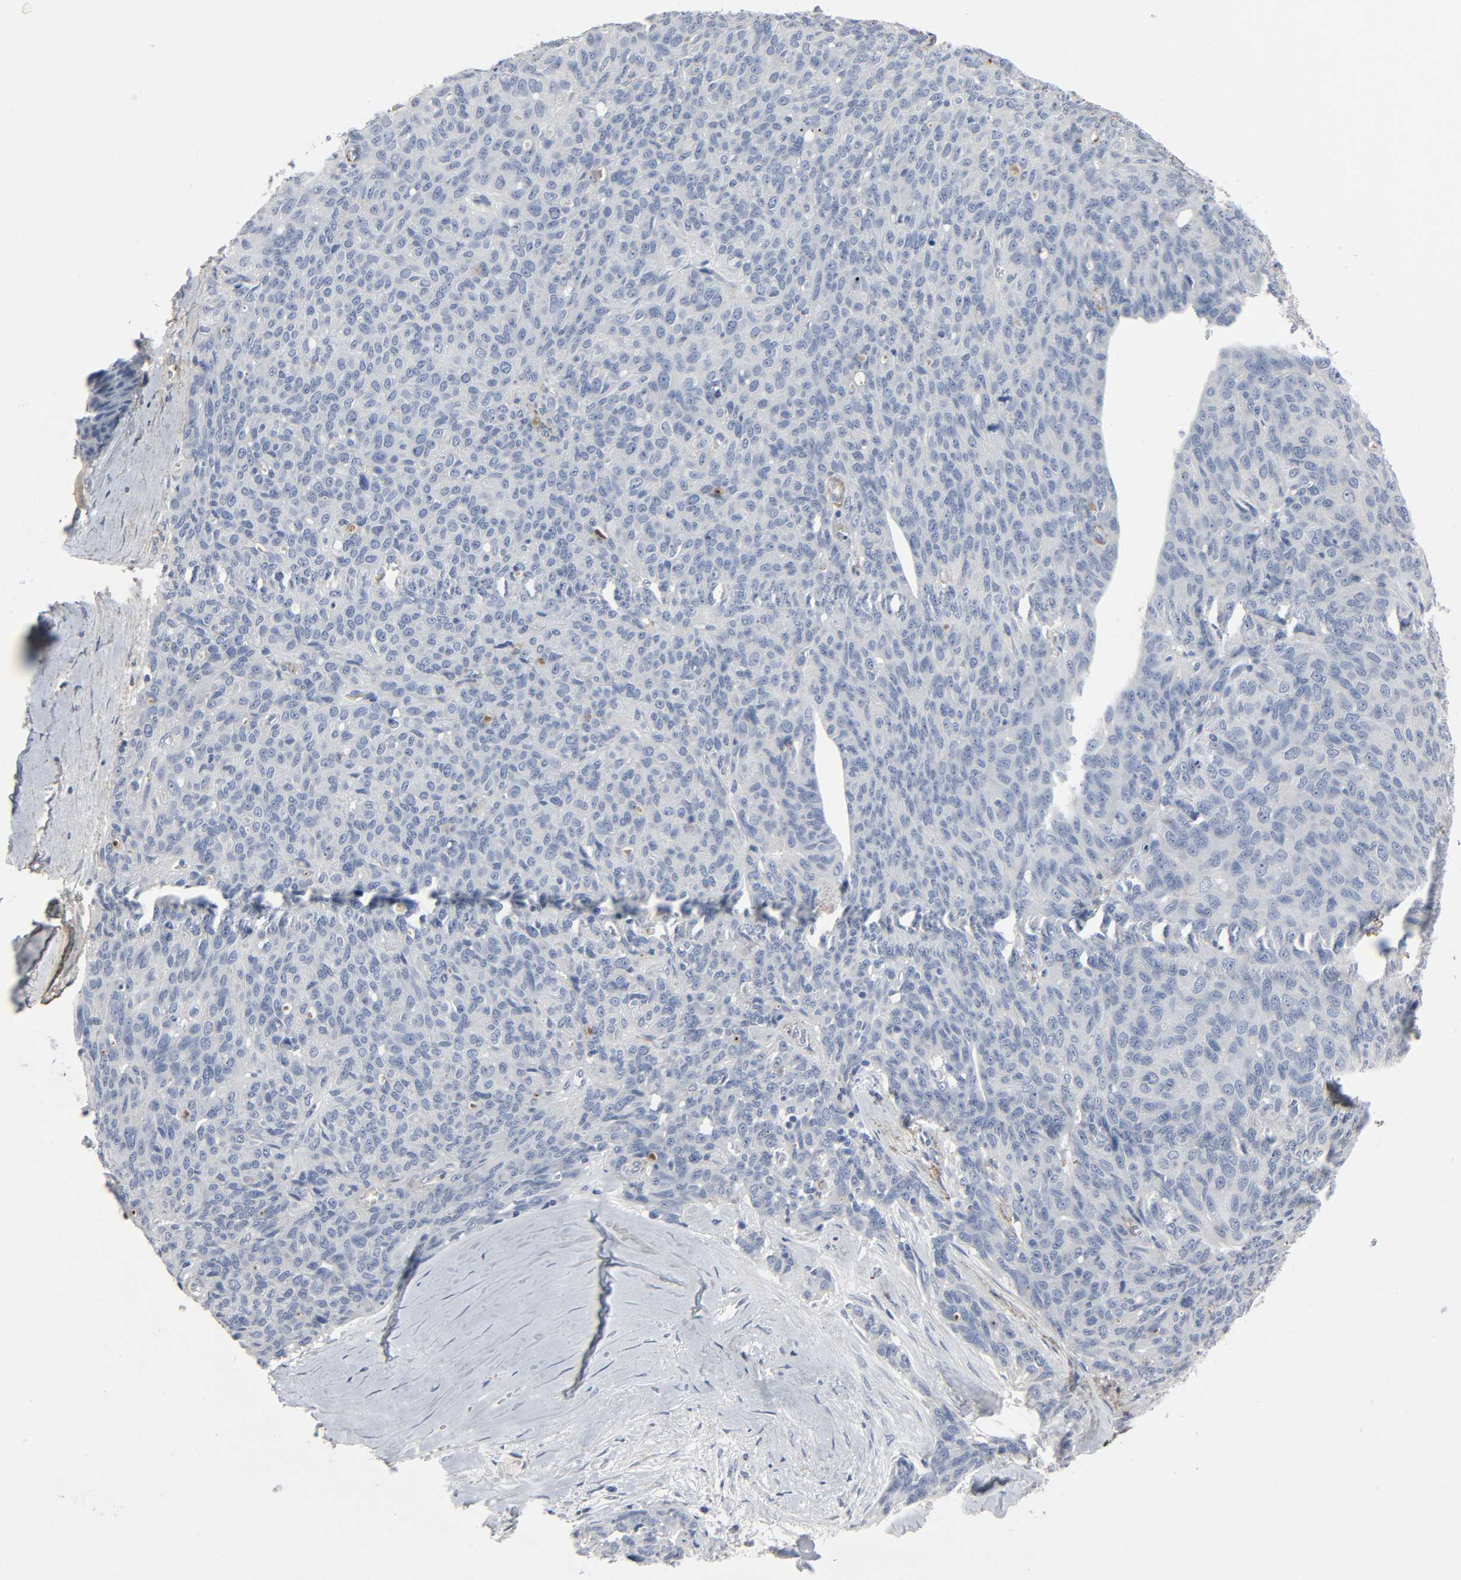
{"staining": {"intensity": "negative", "quantity": "none", "location": "none"}, "tissue": "ovarian cancer", "cell_type": "Tumor cells", "image_type": "cancer", "snomed": [{"axis": "morphology", "description": "Carcinoma, endometroid"}, {"axis": "topography", "description": "Ovary"}], "caption": "Tumor cells show no significant protein staining in ovarian cancer (endometroid carcinoma).", "gene": "FBLN5", "patient": {"sex": "female", "age": 60}}